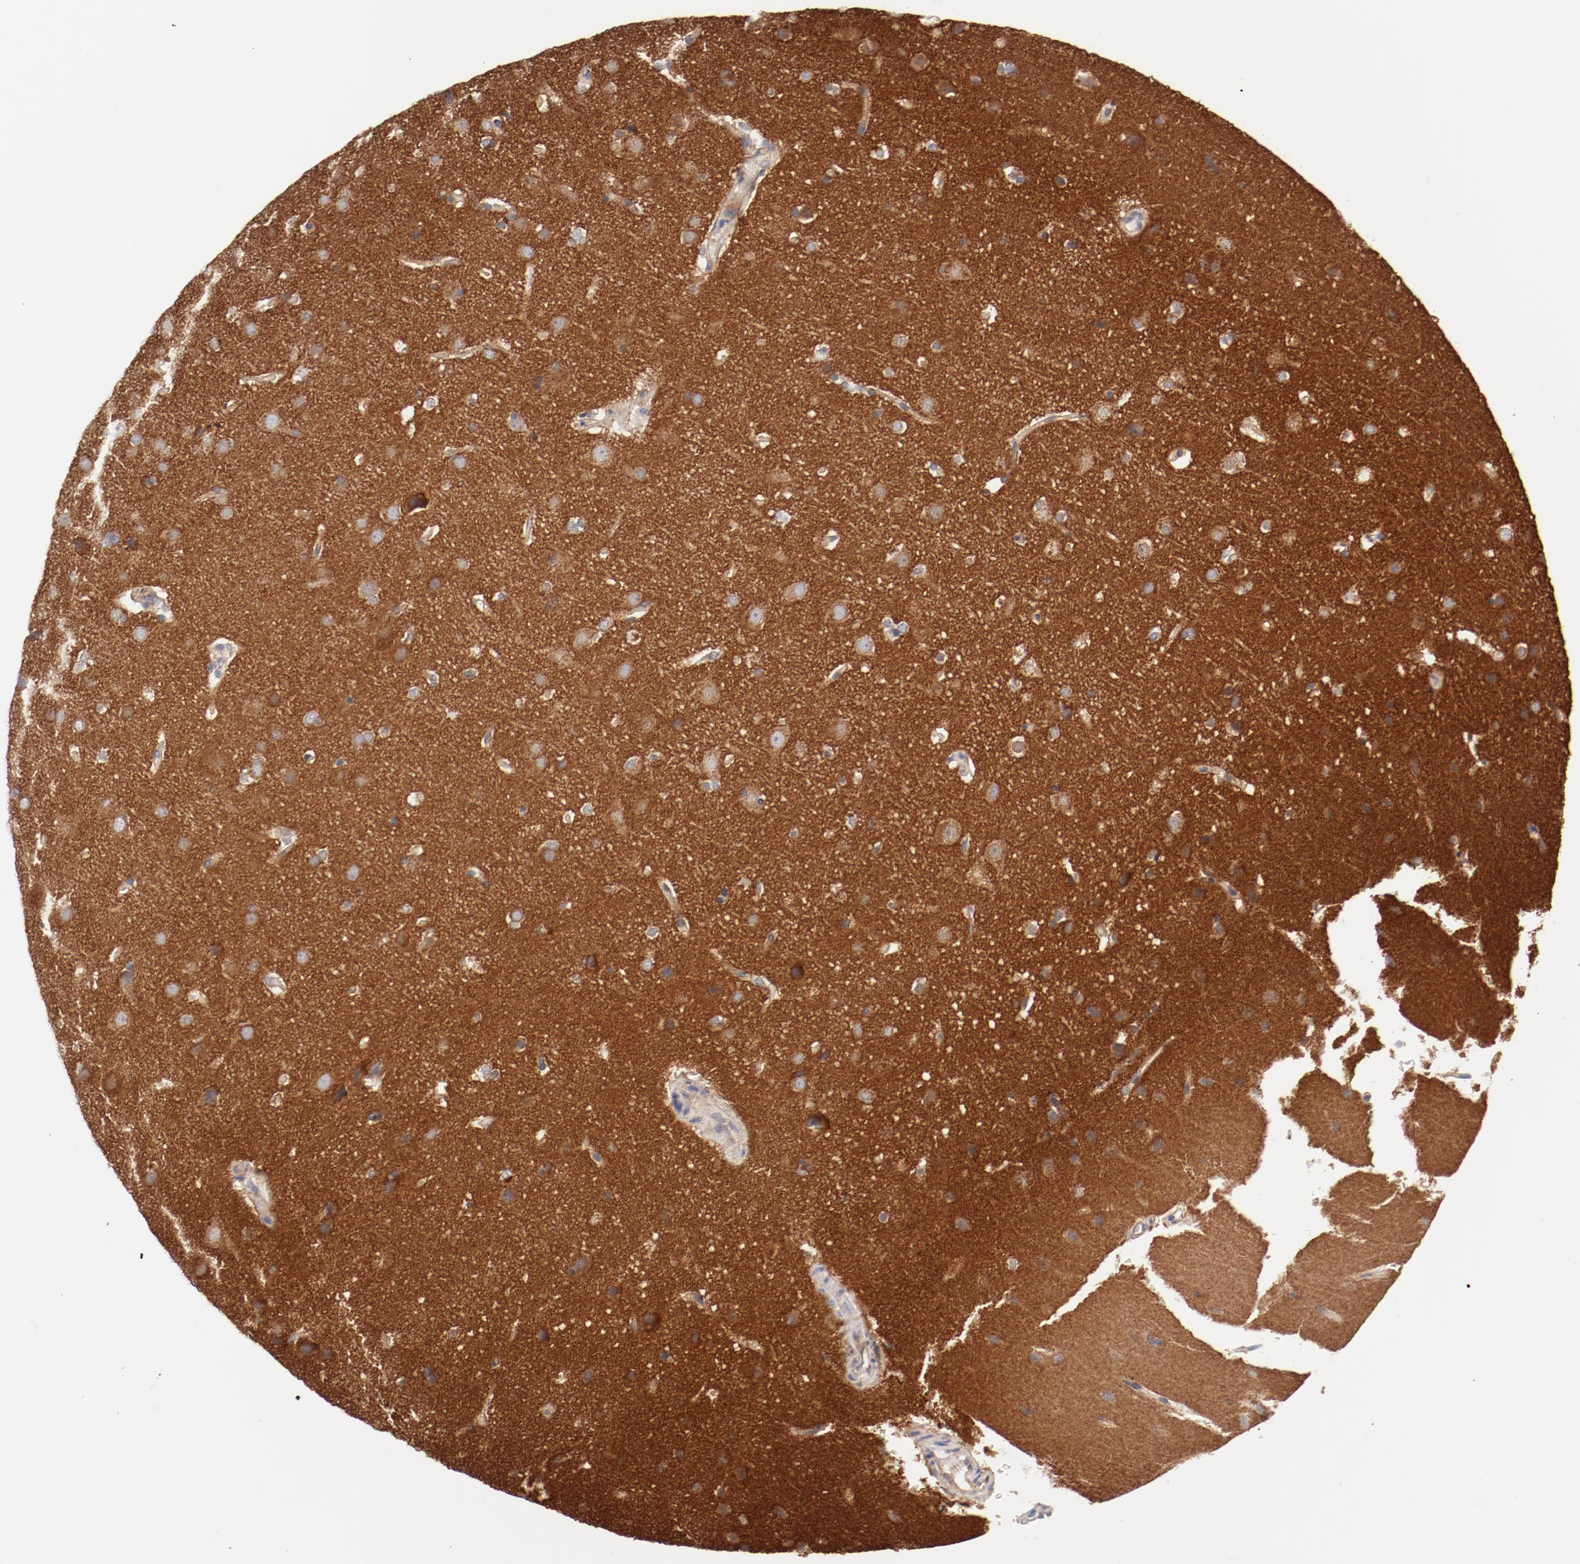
{"staining": {"intensity": "strong", "quantity": ">75%", "location": "cytoplasmic/membranous"}, "tissue": "glioma", "cell_type": "Tumor cells", "image_type": "cancer", "snomed": [{"axis": "morphology", "description": "Glioma, malignant, Low grade"}, {"axis": "topography", "description": "Cerebral cortex"}], "caption": "The micrograph exhibits staining of glioma, revealing strong cytoplasmic/membranous protein staining (brown color) within tumor cells.", "gene": "AP2A1", "patient": {"sex": "female", "age": 47}}